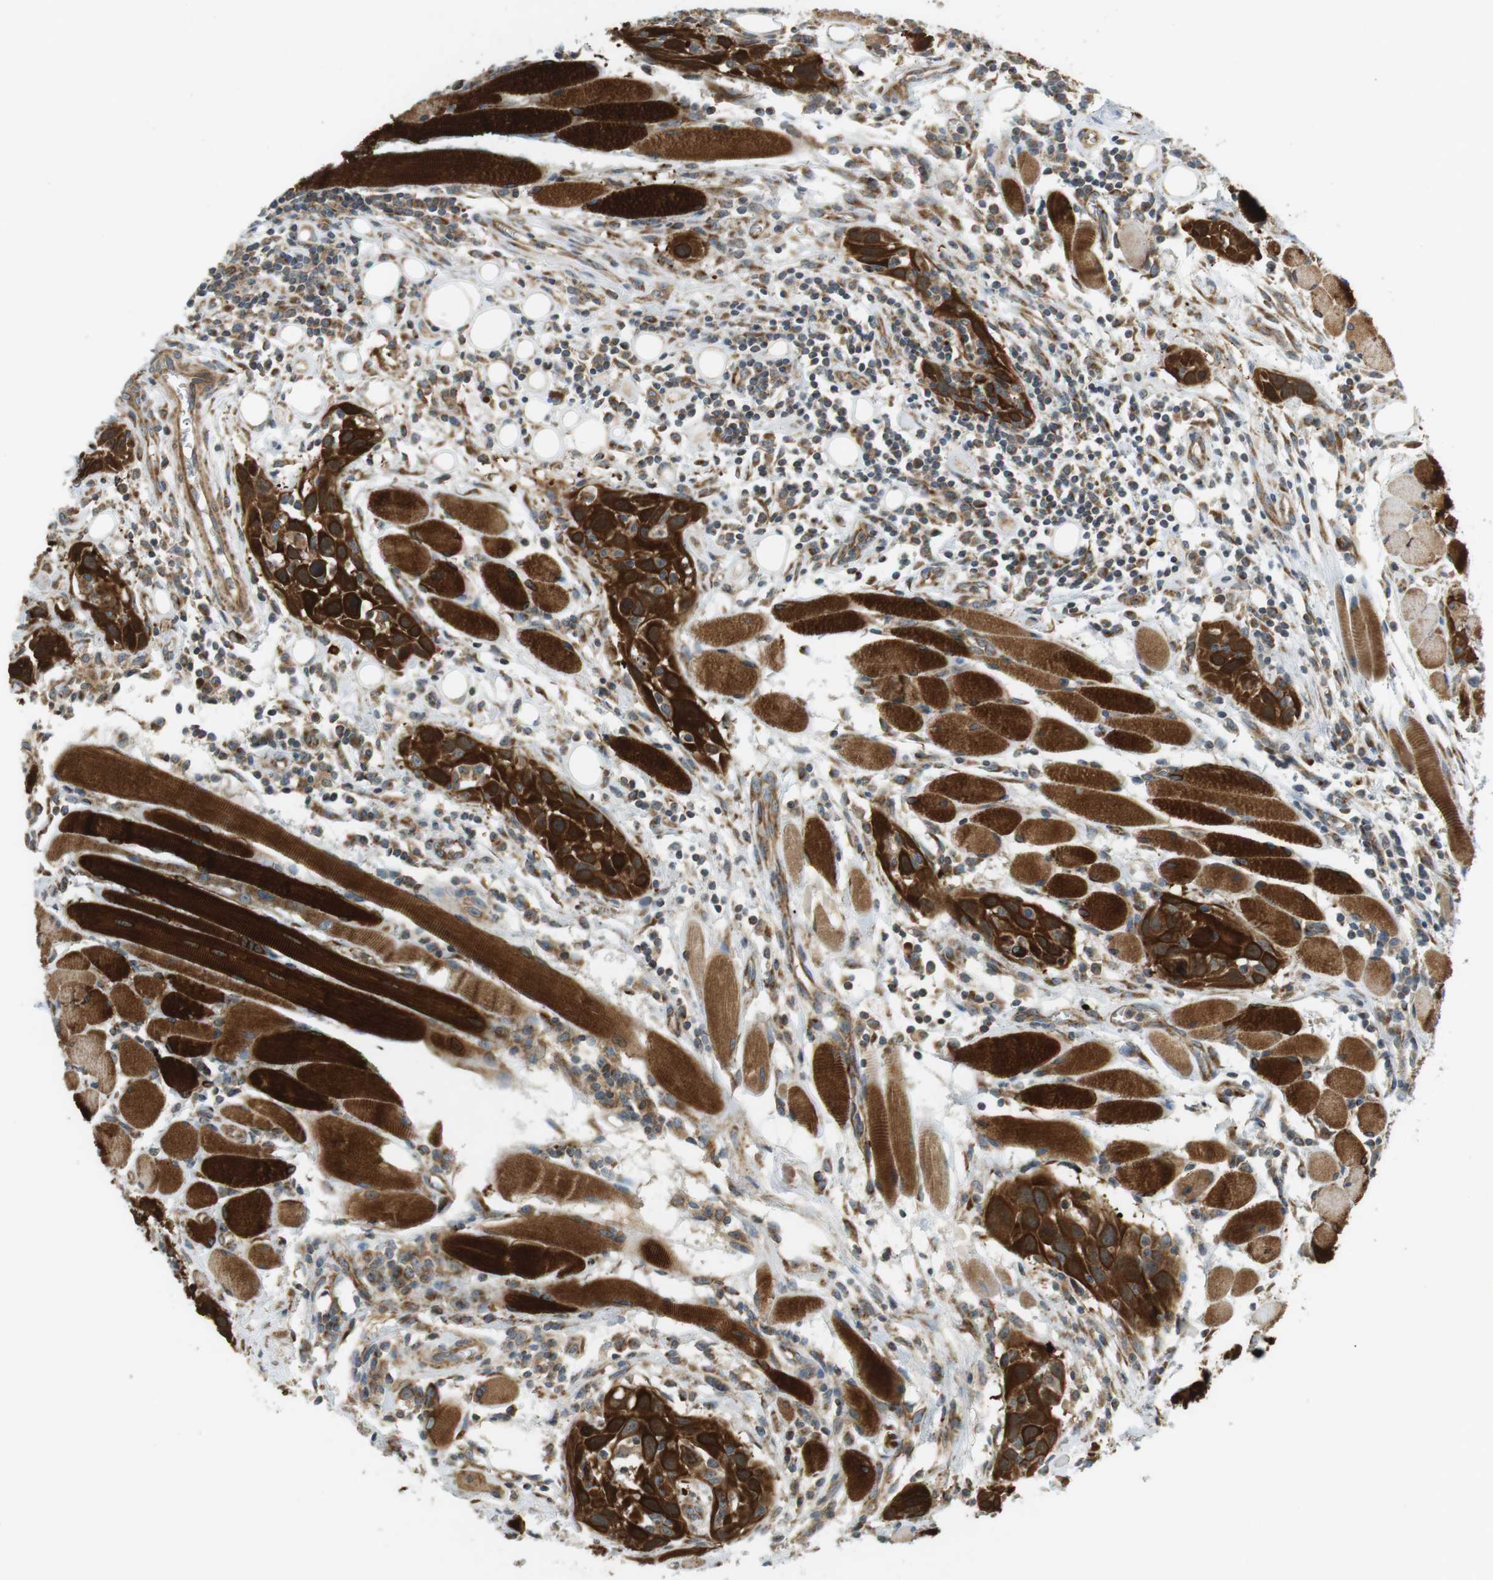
{"staining": {"intensity": "strong", "quantity": ">75%", "location": "cytoplasmic/membranous"}, "tissue": "head and neck cancer", "cell_type": "Tumor cells", "image_type": "cancer", "snomed": [{"axis": "morphology", "description": "Squamous cell carcinoma, NOS"}, {"axis": "topography", "description": "Oral tissue"}, {"axis": "topography", "description": "Head-Neck"}], "caption": "Immunohistochemistry (IHC) staining of head and neck cancer, which exhibits high levels of strong cytoplasmic/membranous expression in about >75% of tumor cells indicating strong cytoplasmic/membranous protein staining. The staining was performed using DAB (3,3'-diaminobenzidine) (brown) for protein detection and nuclei were counterstained in hematoxylin (blue).", "gene": "SLC41A1", "patient": {"sex": "female", "age": 50}}